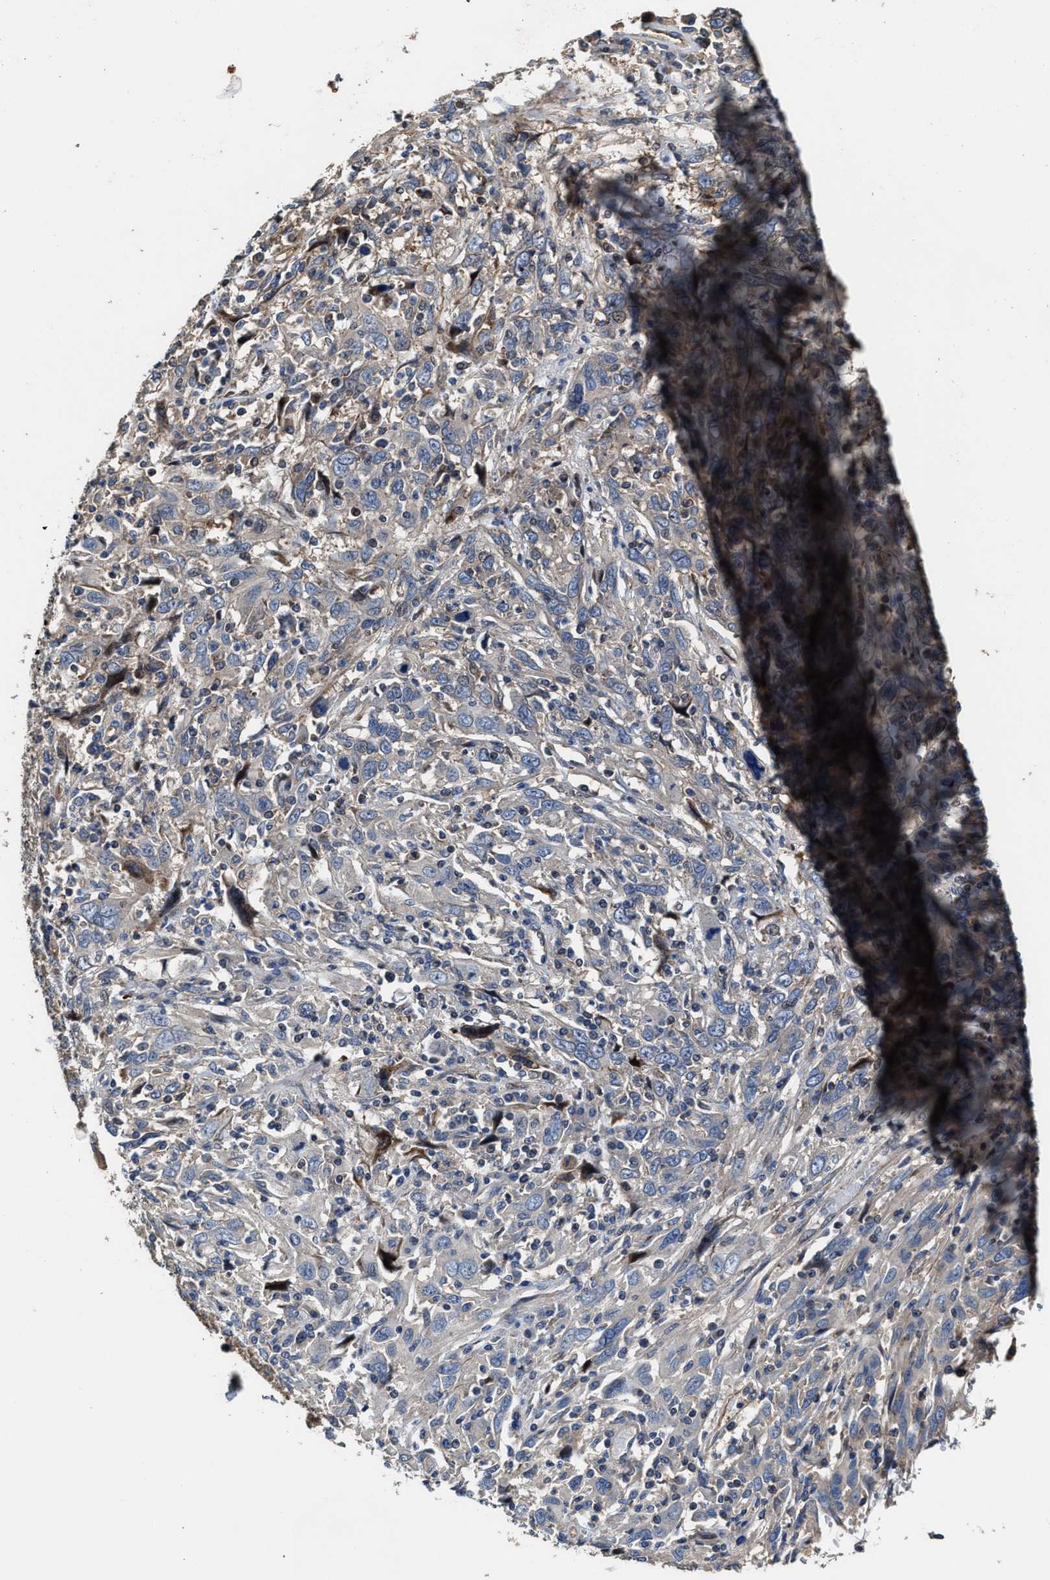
{"staining": {"intensity": "negative", "quantity": "none", "location": "none"}, "tissue": "cervical cancer", "cell_type": "Tumor cells", "image_type": "cancer", "snomed": [{"axis": "morphology", "description": "Squamous cell carcinoma, NOS"}, {"axis": "topography", "description": "Cervix"}], "caption": "Tumor cells are negative for brown protein staining in cervical squamous cell carcinoma.", "gene": "PTAR1", "patient": {"sex": "female", "age": 46}}